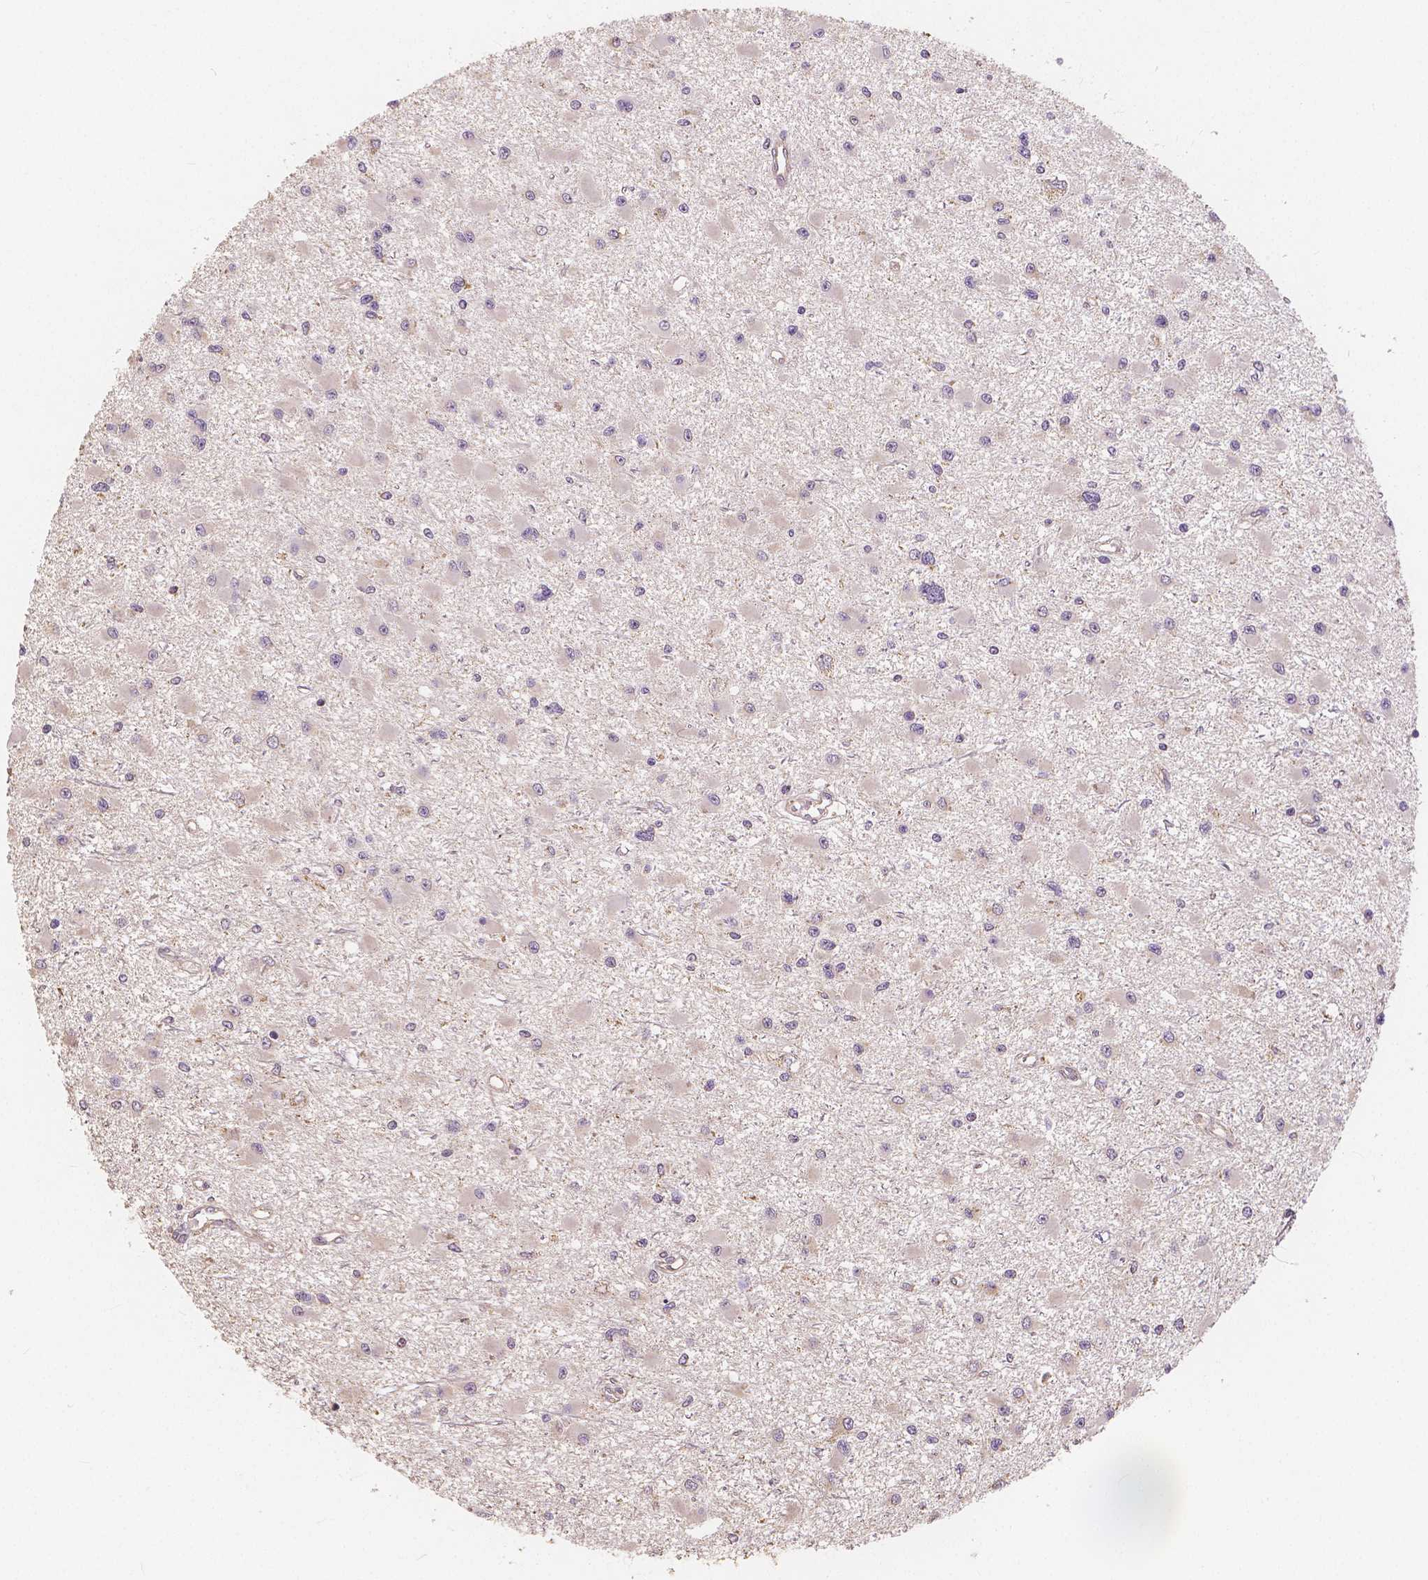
{"staining": {"intensity": "negative", "quantity": "none", "location": "none"}, "tissue": "glioma", "cell_type": "Tumor cells", "image_type": "cancer", "snomed": [{"axis": "morphology", "description": "Glioma, malignant, High grade"}, {"axis": "topography", "description": "Brain"}], "caption": "A histopathology image of human glioma is negative for staining in tumor cells.", "gene": "PEX26", "patient": {"sex": "male", "age": 54}}